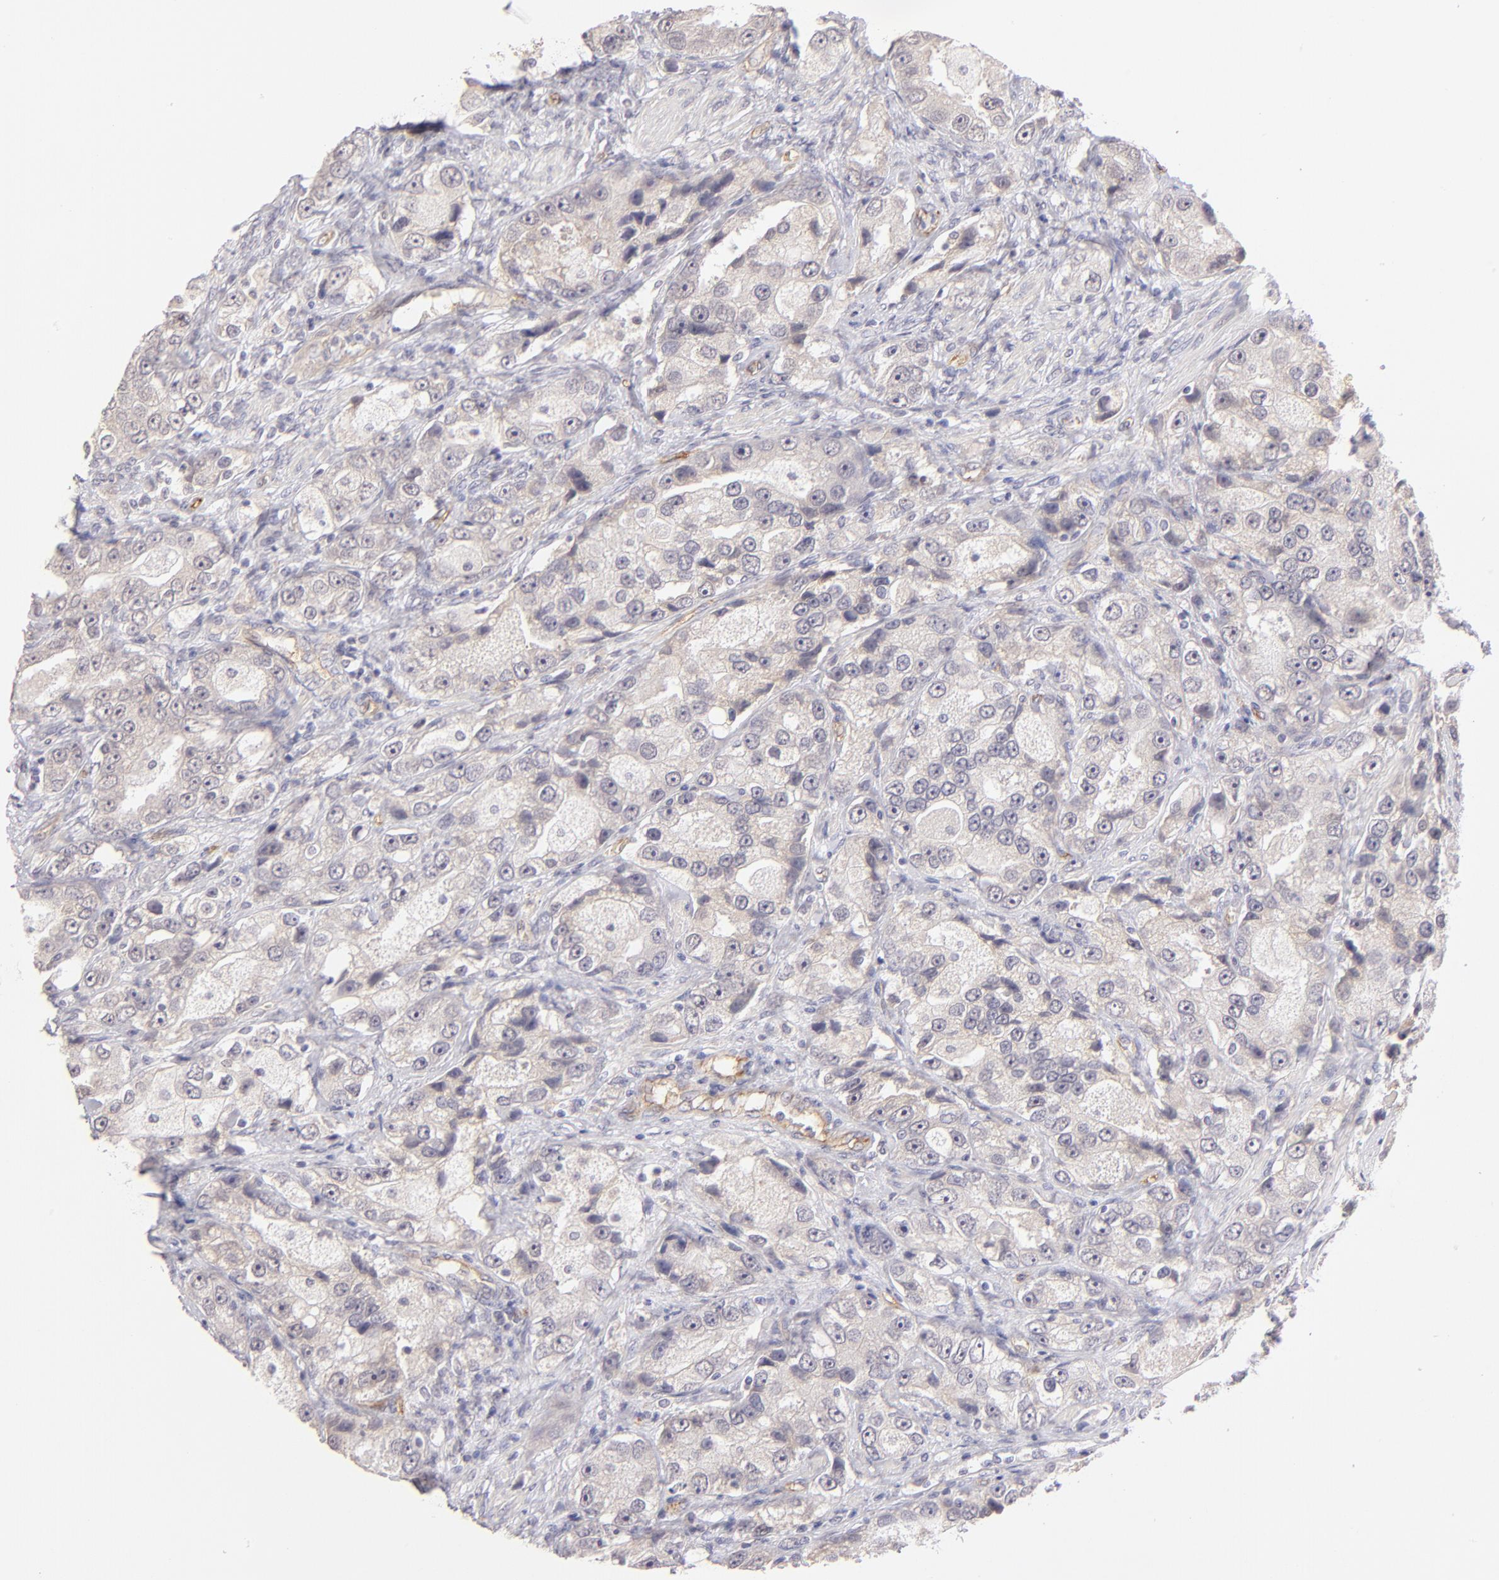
{"staining": {"intensity": "weak", "quantity": "<25%", "location": "cytoplasmic/membranous"}, "tissue": "prostate cancer", "cell_type": "Tumor cells", "image_type": "cancer", "snomed": [{"axis": "morphology", "description": "Adenocarcinoma, High grade"}, {"axis": "topography", "description": "Prostate"}], "caption": "There is no significant positivity in tumor cells of prostate high-grade adenocarcinoma. The staining is performed using DAB brown chromogen with nuclei counter-stained in using hematoxylin.", "gene": "THBD", "patient": {"sex": "male", "age": 63}}